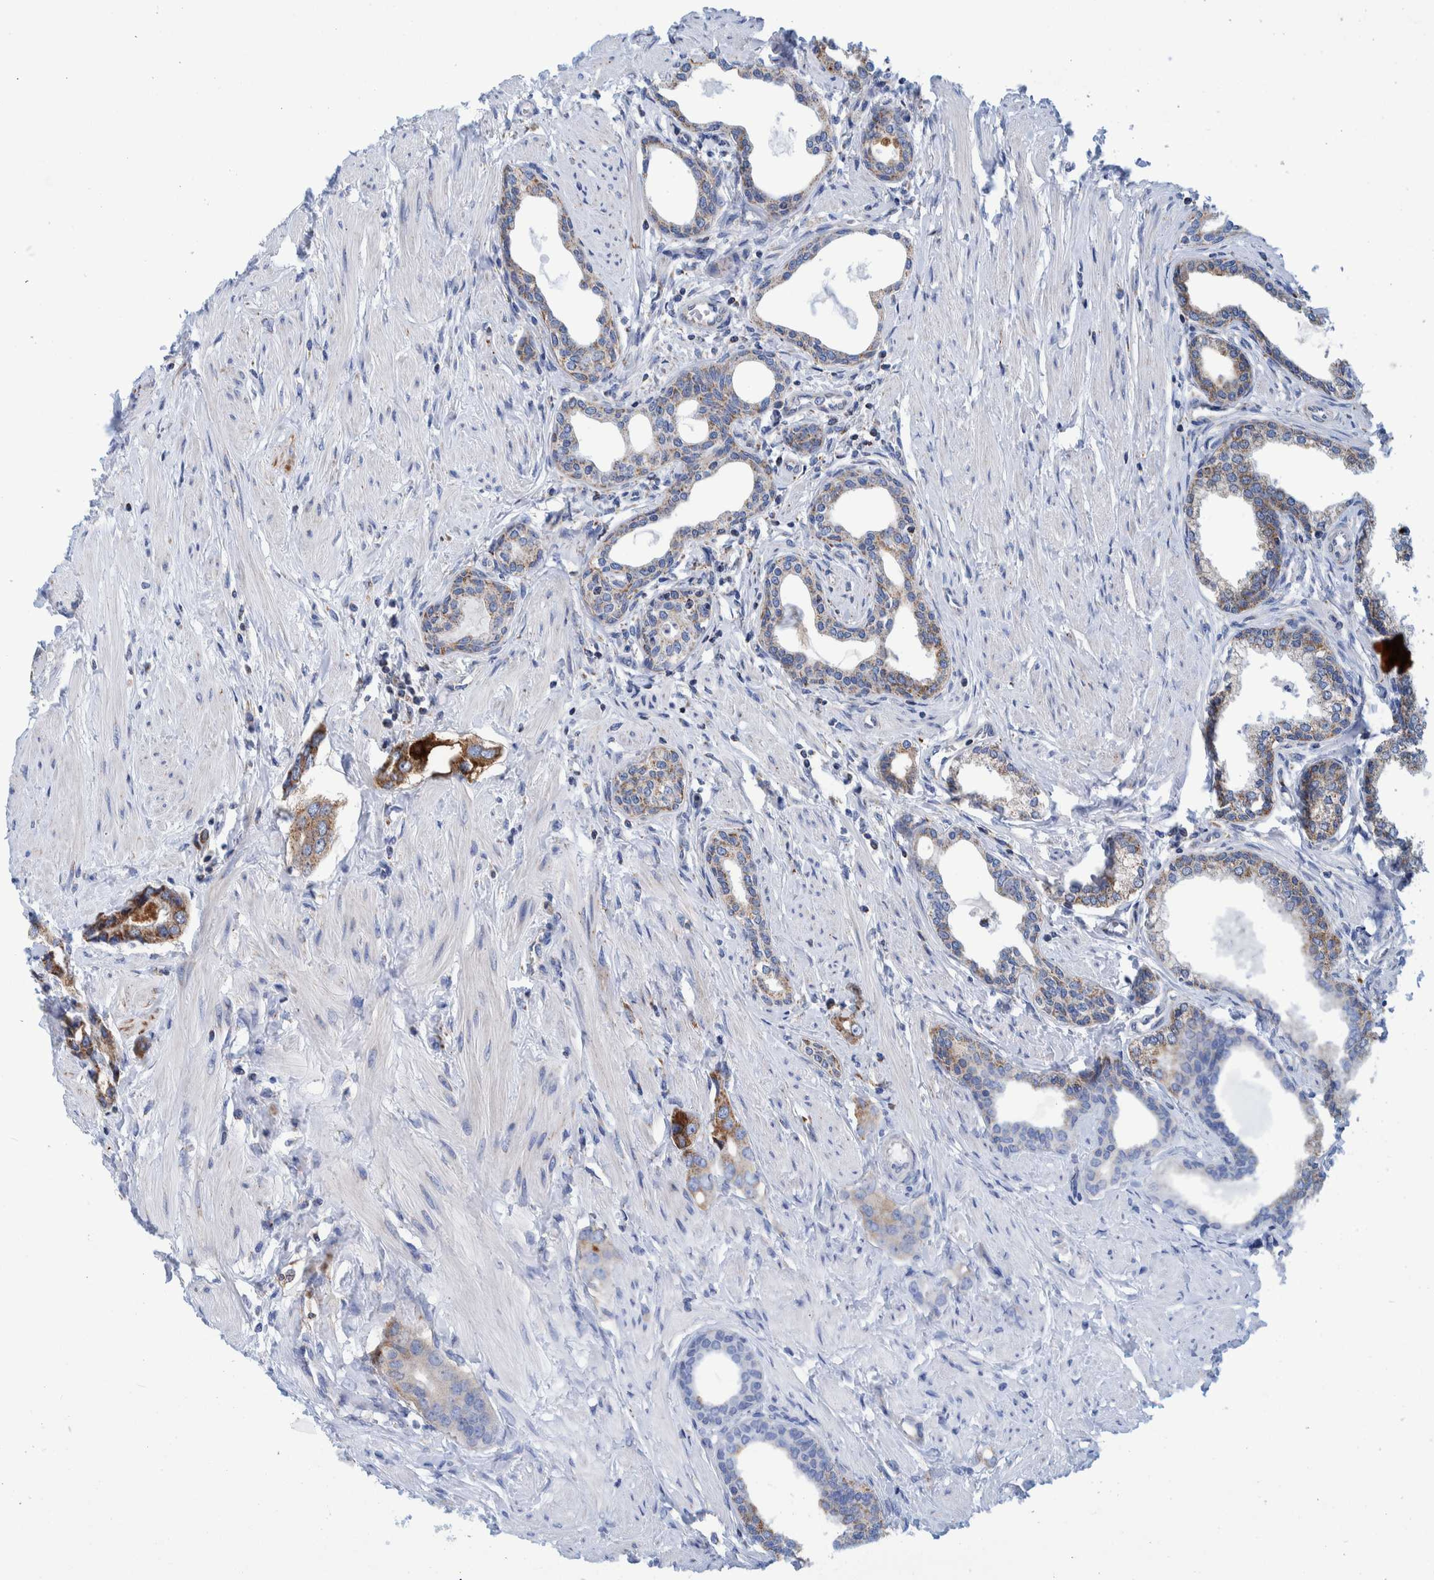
{"staining": {"intensity": "moderate", "quantity": "<25%", "location": "cytoplasmic/membranous"}, "tissue": "prostate cancer", "cell_type": "Tumor cells", "image_type": "cancer", "snomed": [{"axis": "morphology", "description": "Adenocarcinoma, High grade"}, {"axis": "topography", "description": "Prostate"}], "caption": "Immunohistochemical staining of human prostate cancer exhibits low levels of moderate cytoplasmic/membranous protein staining in approximately <25% of tumor cells. (DAB (3,3'-diaminobenzidine) IHC with brightfield microscopy, high magnification).", "gene": "BZW2", "patient": {"sex": "male", "age": 52}}